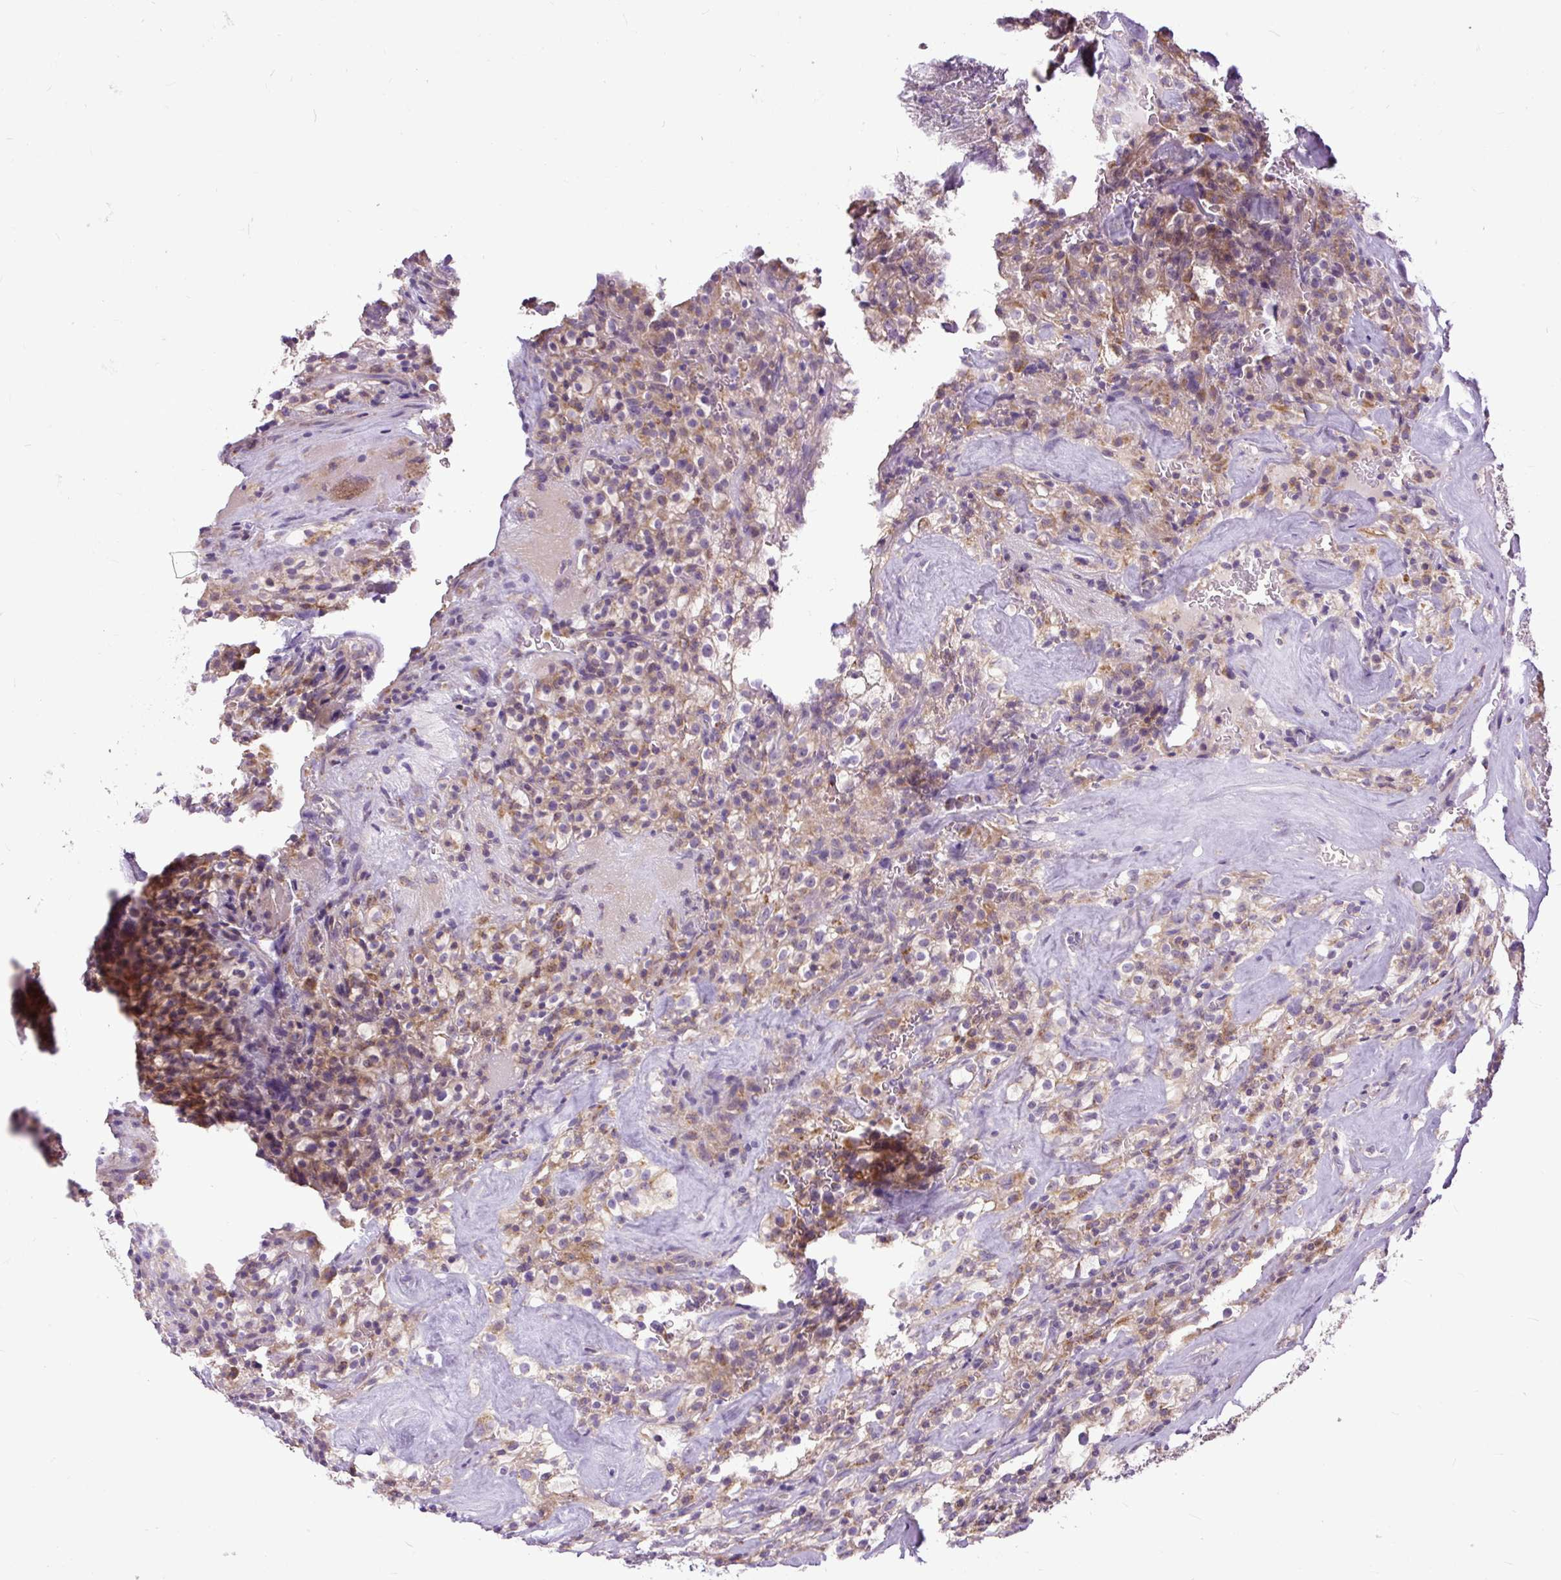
{"staining": {"intensity": "negative", "quantity": "none", "location": "none"}, "tissue": "renal cancer", "cell_type": "Tumor cells", "image_type": "cancer", "snomed": [{"axis": "morphology", "description": "Adenocarcinoma, NOS"}, {"axis": "topography", "description": "Kidney"}], "caption": "This is a histopathology image of immunohistochemistry staining of renal adenocarcinoma, which shows no expression in tumor cells.", "gene": "TM2D3", "patient": {"sex": "female", "age": 74}}